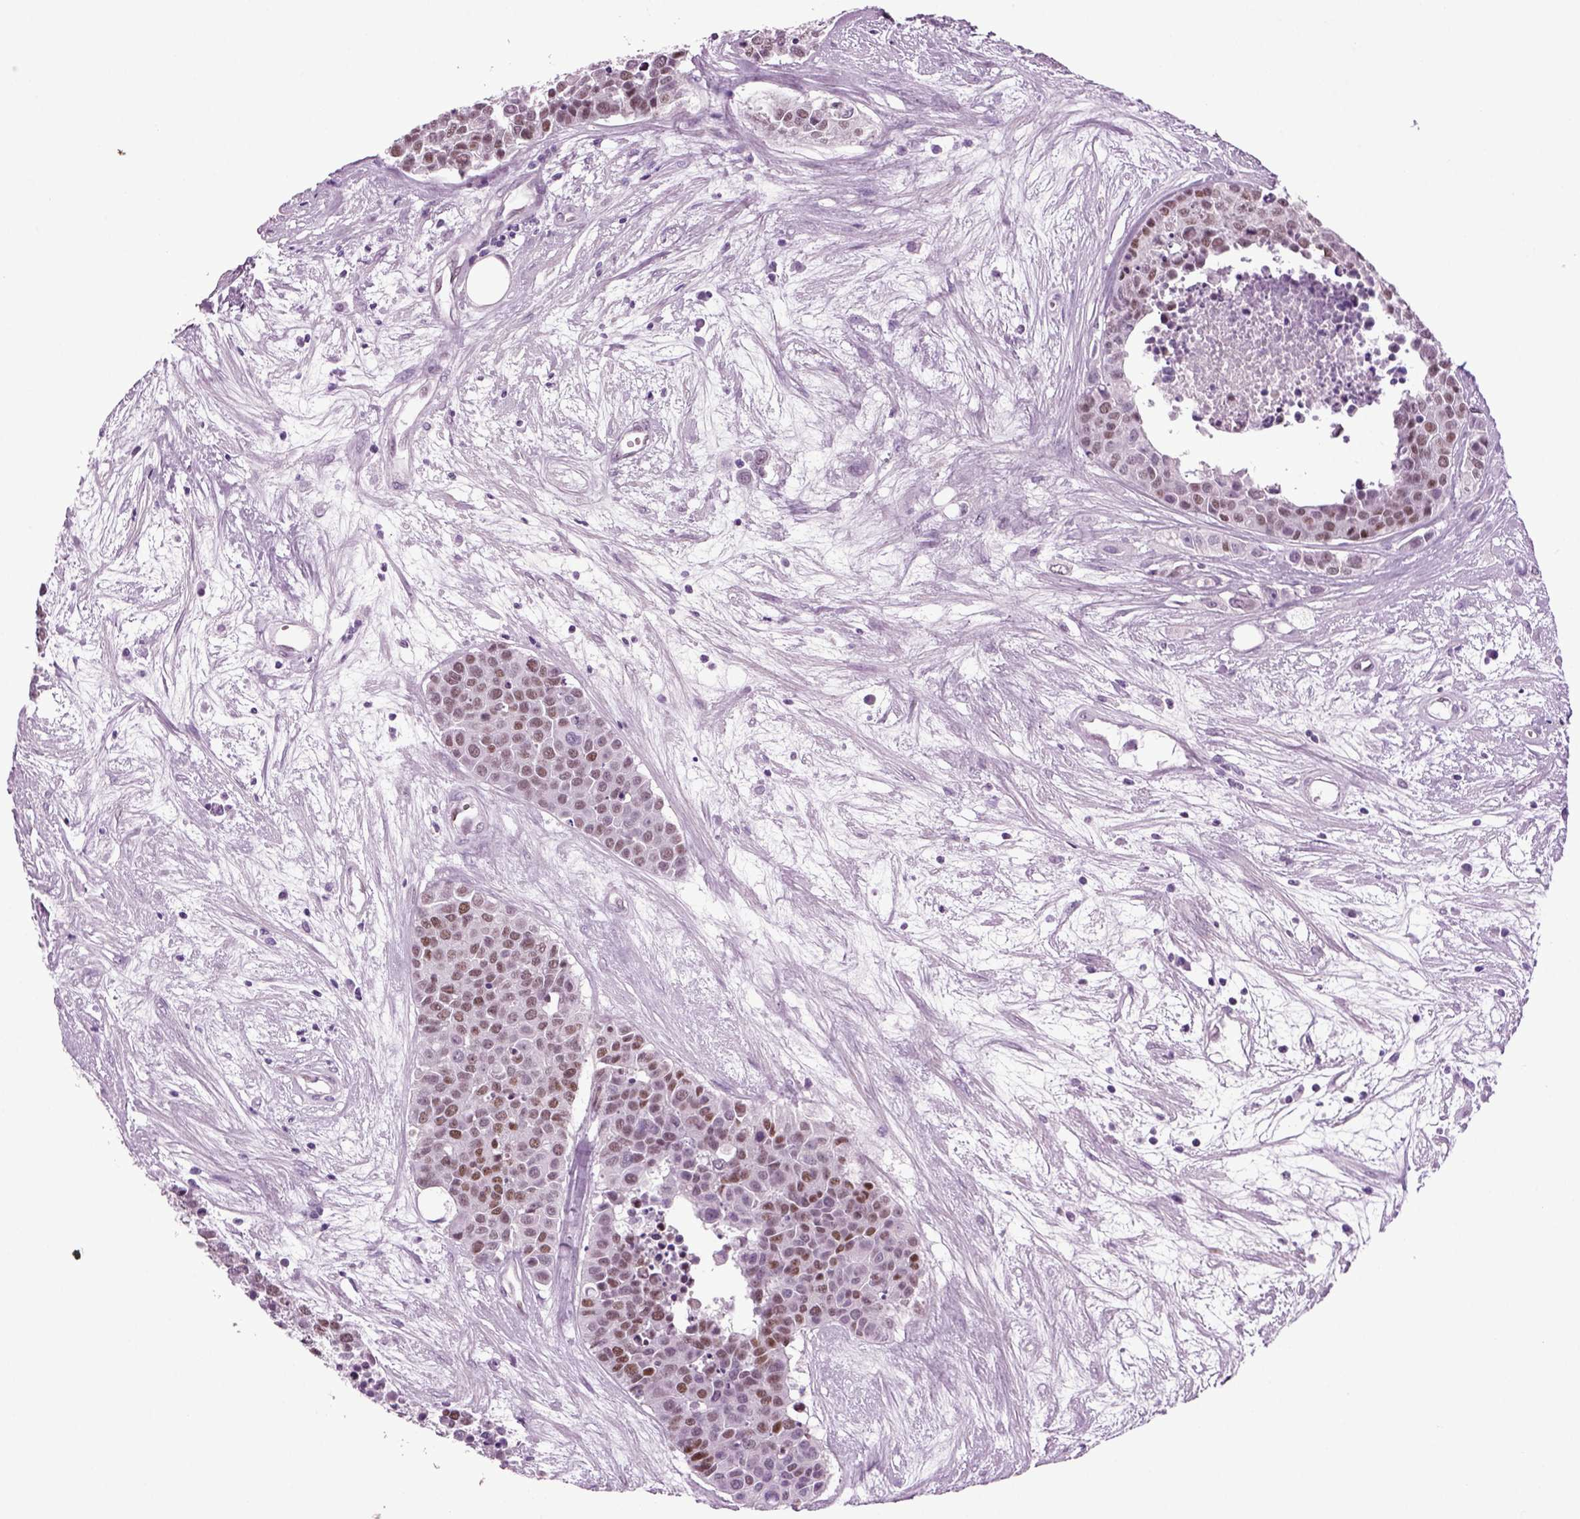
{"staining": {"intensity": "moderate", "quantity": "<25%", "location": "nuclear"}, "tissue": "carcinoid", "cell_type": "Tumor cells", "image_type": "cancer", "snomed": [{"axis": "morphology", "description": "Carcinoid, malignant, NOS"}, {"axis": "topography", "description": "Colon"}], "caption": "Brown immunohistochemical staining in human carcinoid displays moderate nuclear positivity in approximately <25% of tumor cells.", "gene": "RFX3", "patient": {"sex": "male", "age": 81}}